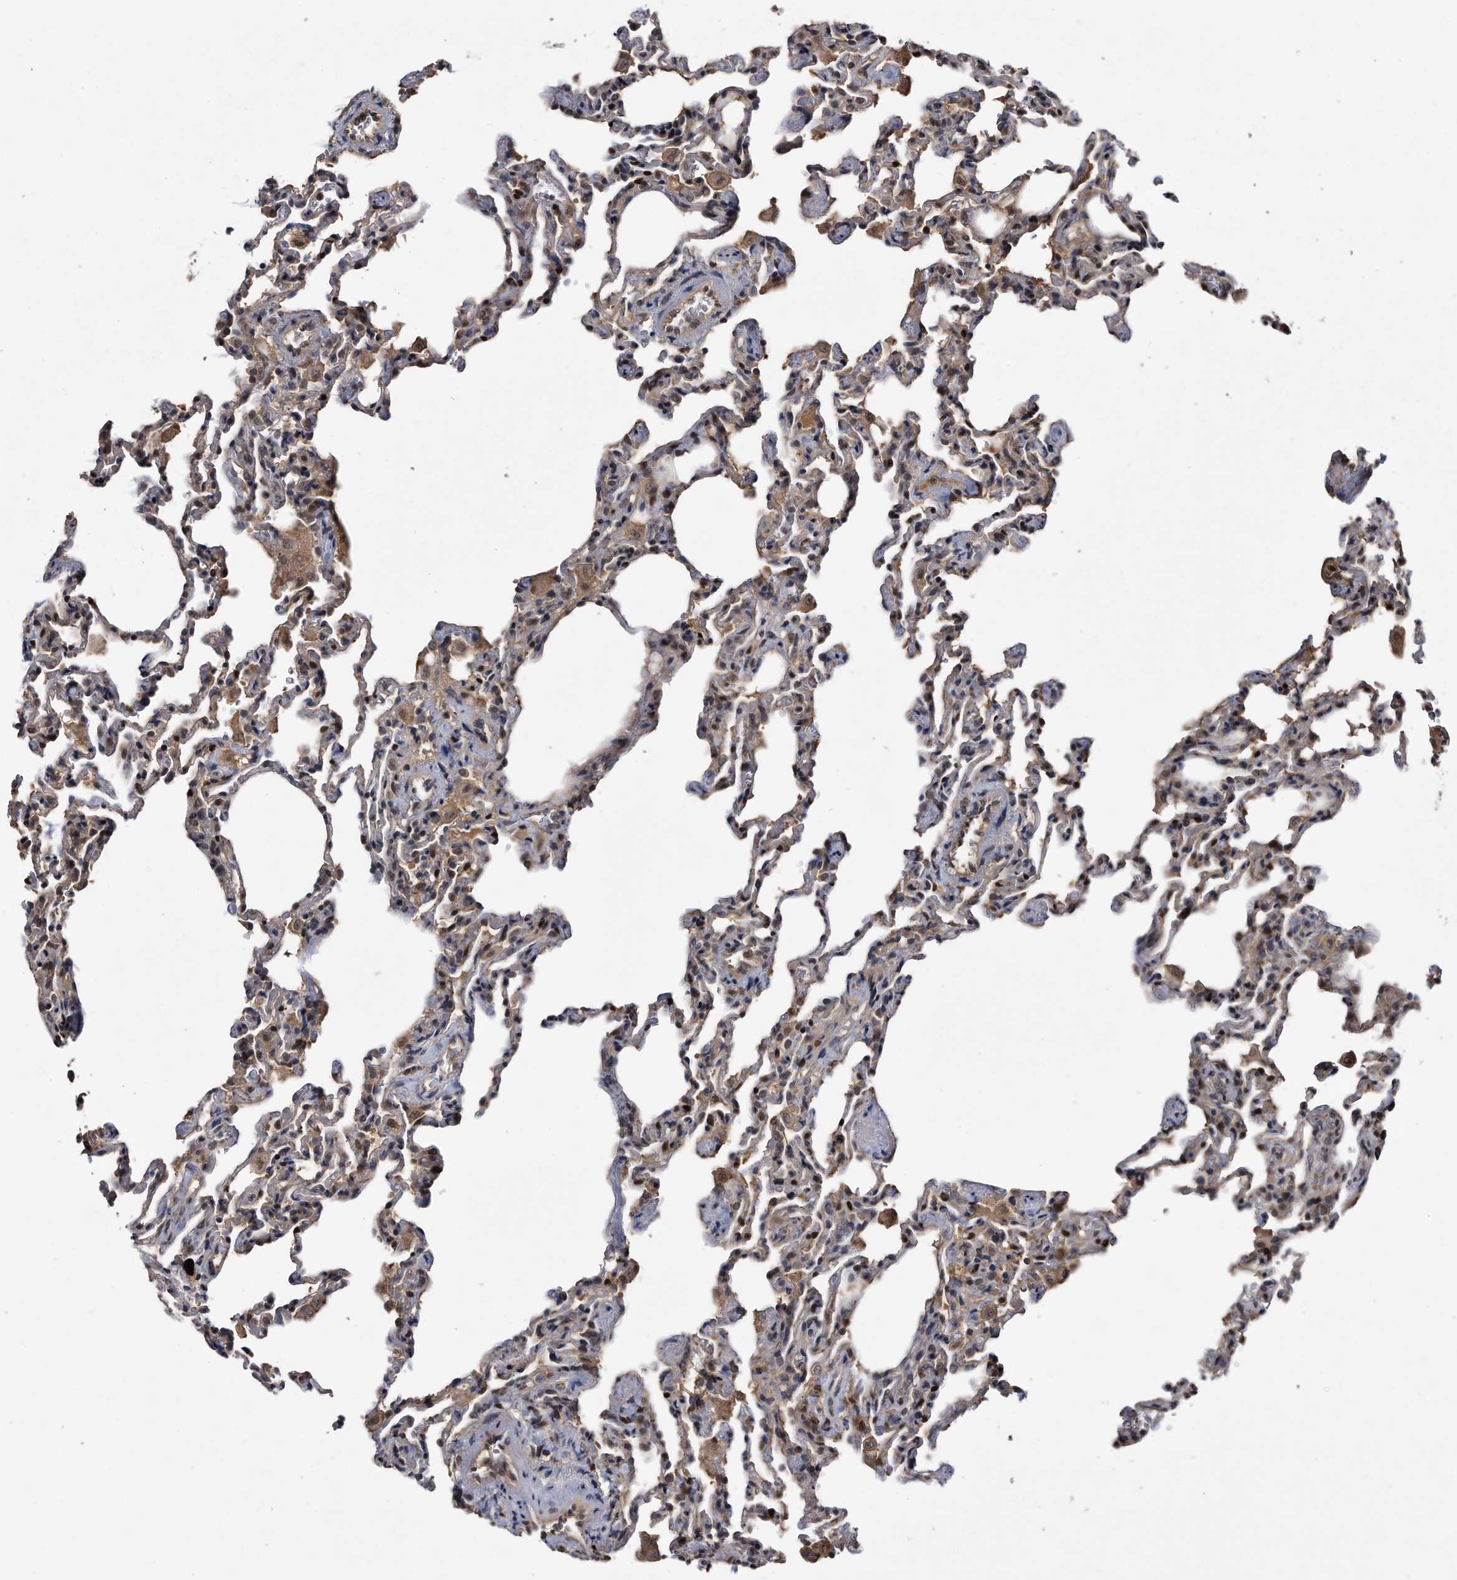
{"staining": {"intensity": "weak", "quantity": "25%-75%", "location": "cytoplasmic/membranous"}, "tissue": "lung", "cell_type": "Alveolar cells", "image_type": "normal", "snomed": [{"axis": "morphology", "description": "Normal tissue, NOS"}, {"axis": "topography", "description": "Lung"}], "caption": "Protein staining exhibits weak cytoplasmic/membranous expression in approximately 25%-75% of alveolar cells in unremarkable lung. The protein of interest is stained brown, and the nuclei are stained in blue (DAB IHC with brightfield microscopy, high magnification).", "gene": "RAD23B", "patient": {"sex": "male", "age": 20}}